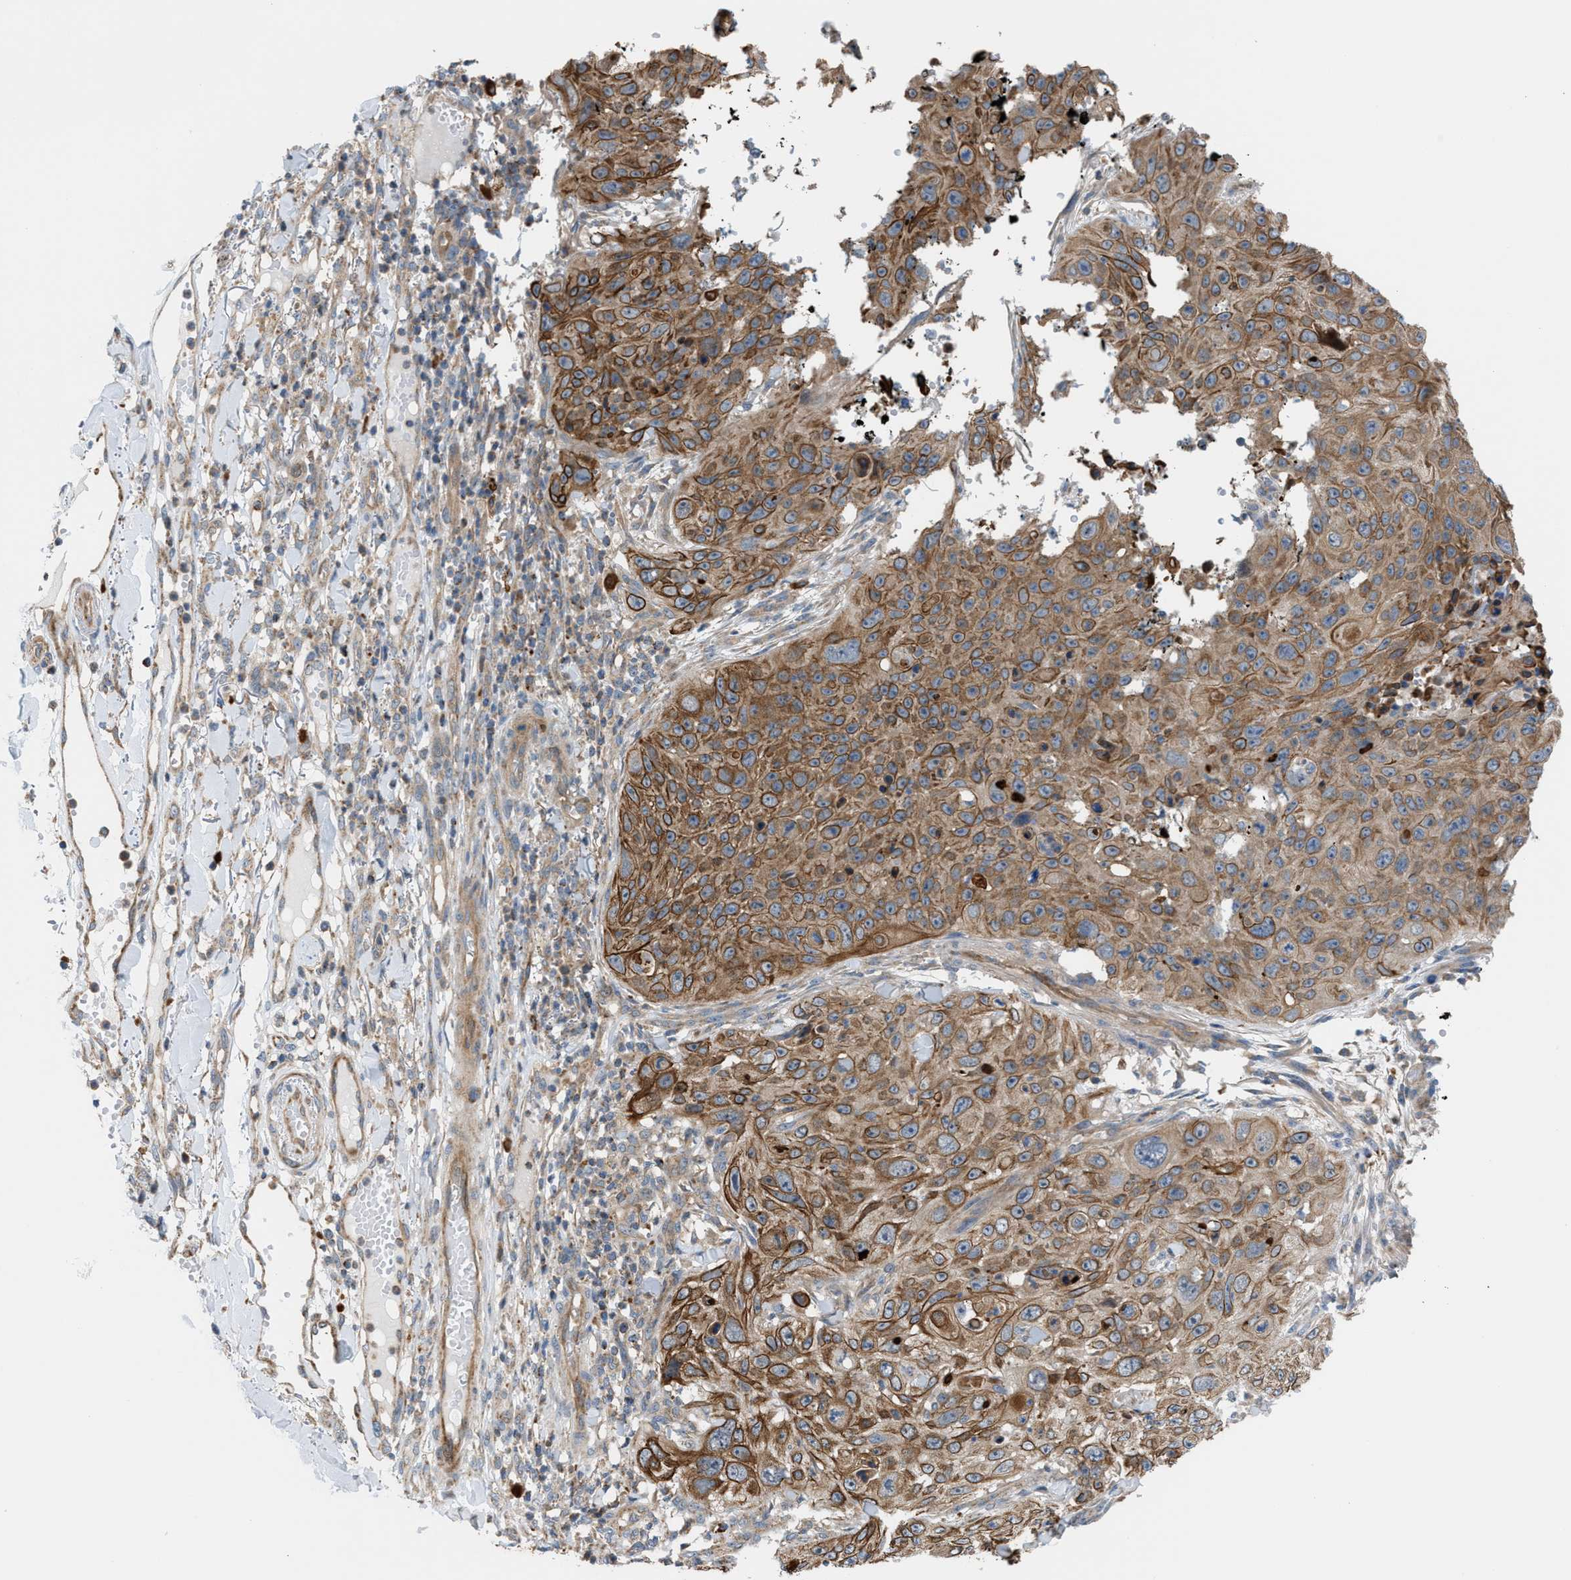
{"staining": {"intensity": "moderate", "quantity": ">75%", "location": "cytoplasmic/membranous"}, "tissue": "skin cancer", "cell_type": "Tumor cells", "image_type": "cancer", "snomed": [{"axis": "morphology", "description": "Squamous cell carcinoma, NOS"}, {"axis": "topography", "description": "Skin"}], "caption": "Immunohistochemistry histopathology image of neoplastic tissue: squamous cell carcinoma (skin) stained using IHC demonstrates medium levels of moderate protein expression localized specifically in the cytoplasmic/membranous of tumor cells, appearing as a cytoplasmic/membranous brown color.", "gene": "PDCL", "patient": {"sex": "female", "age": 80}}